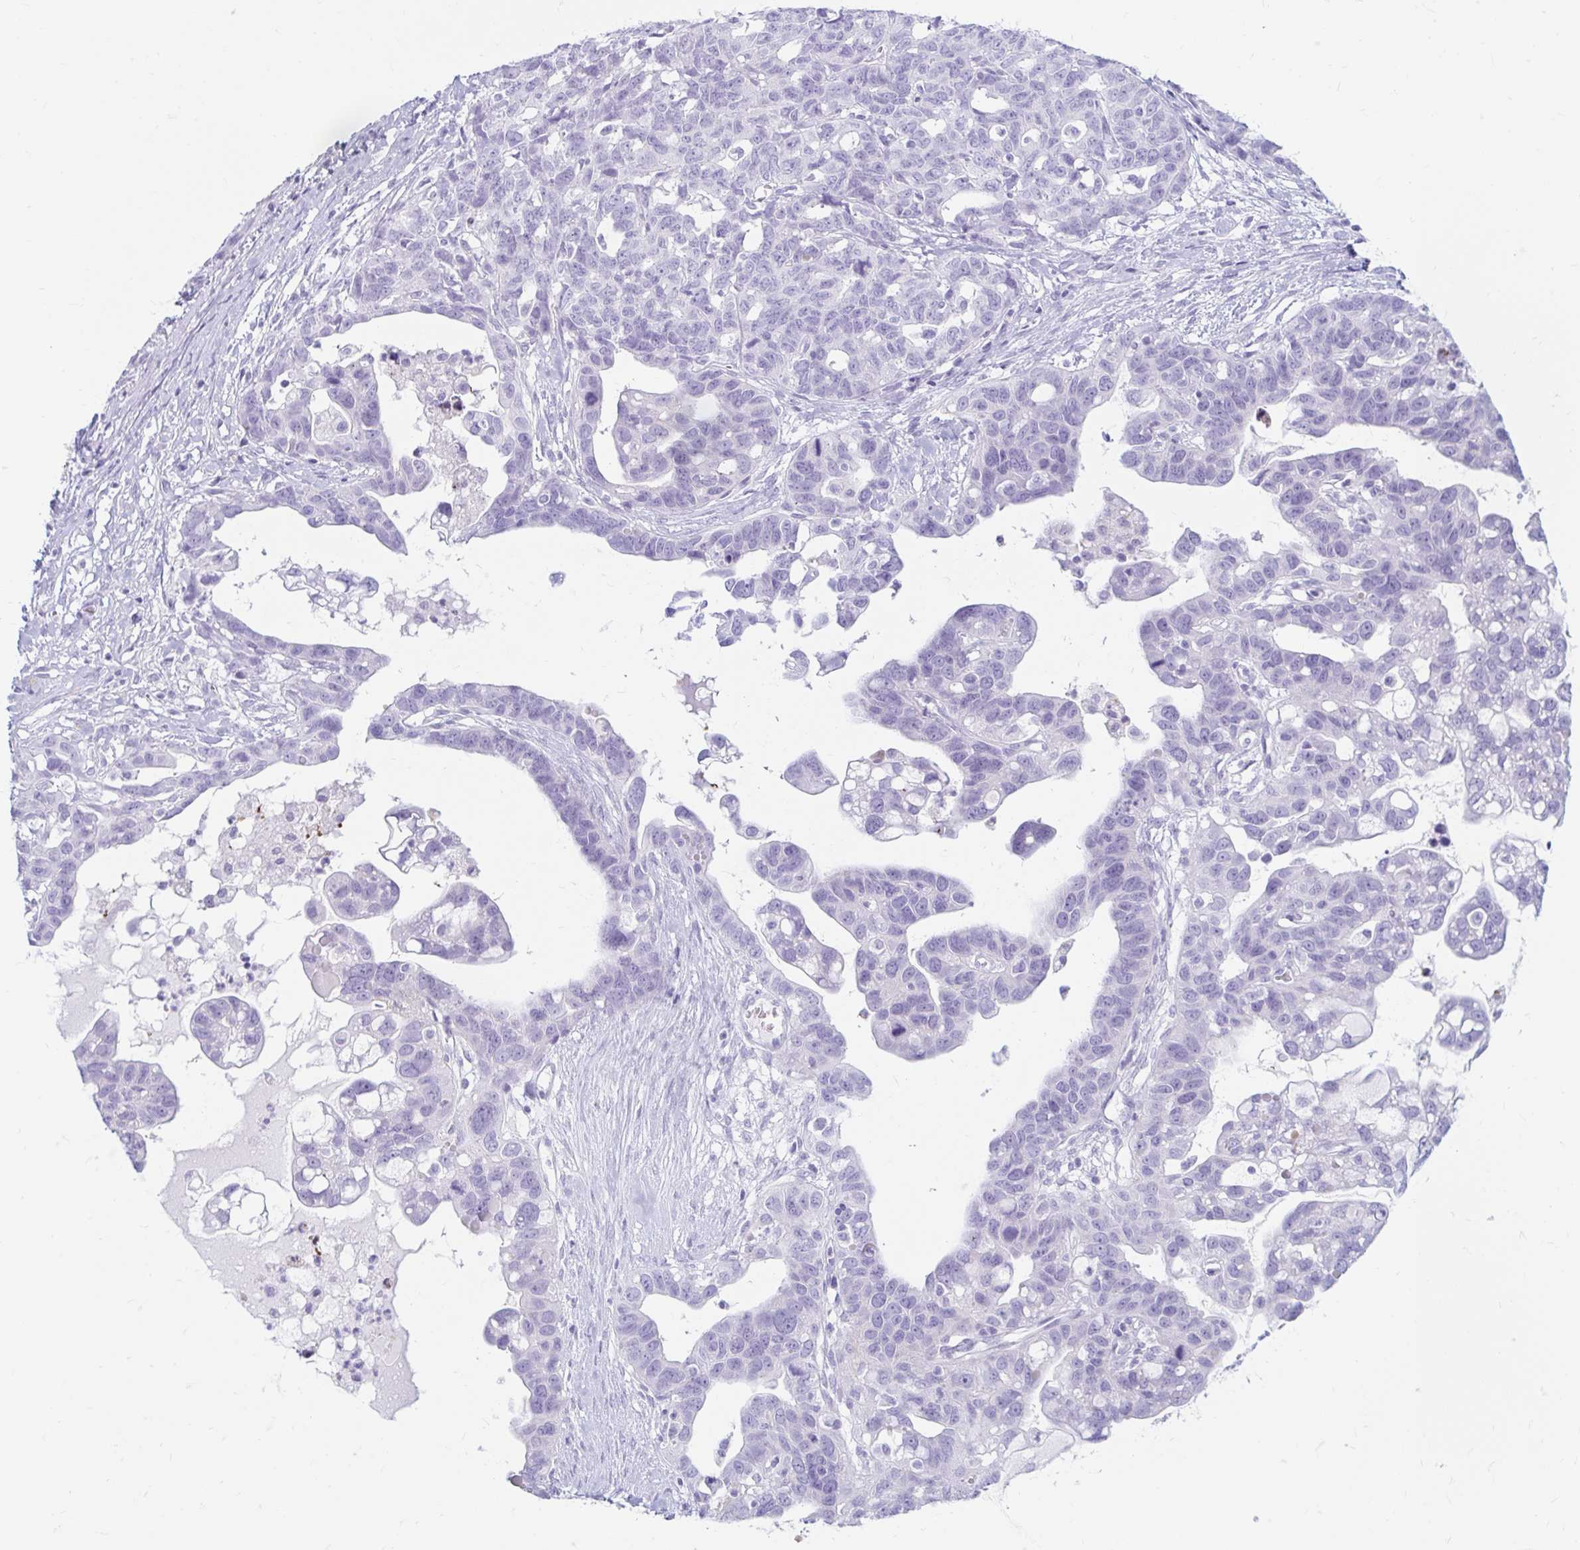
{"staining": {"intensity": "negative", "quantity": "none", "location": "none"}, "tissue": "ovarian cancer", "cell_type": "Tumor cells", "image_type": "cancer", "snomed": [{"axis": "morphology", "description": "Cystadenocarcinoma, serous, NOS"}, {"axis": "topography", "description": "Ovary"}], "caption": "Immunohistochemistry (IHC) micrograph of neoplastic tissue: ovarian serous cystadenocarcinoma stained with DAB exhibits no significant protein staining in tumor cells.", "gene": "ERICH6", "patient": {"sex": "female", "age": 69}}